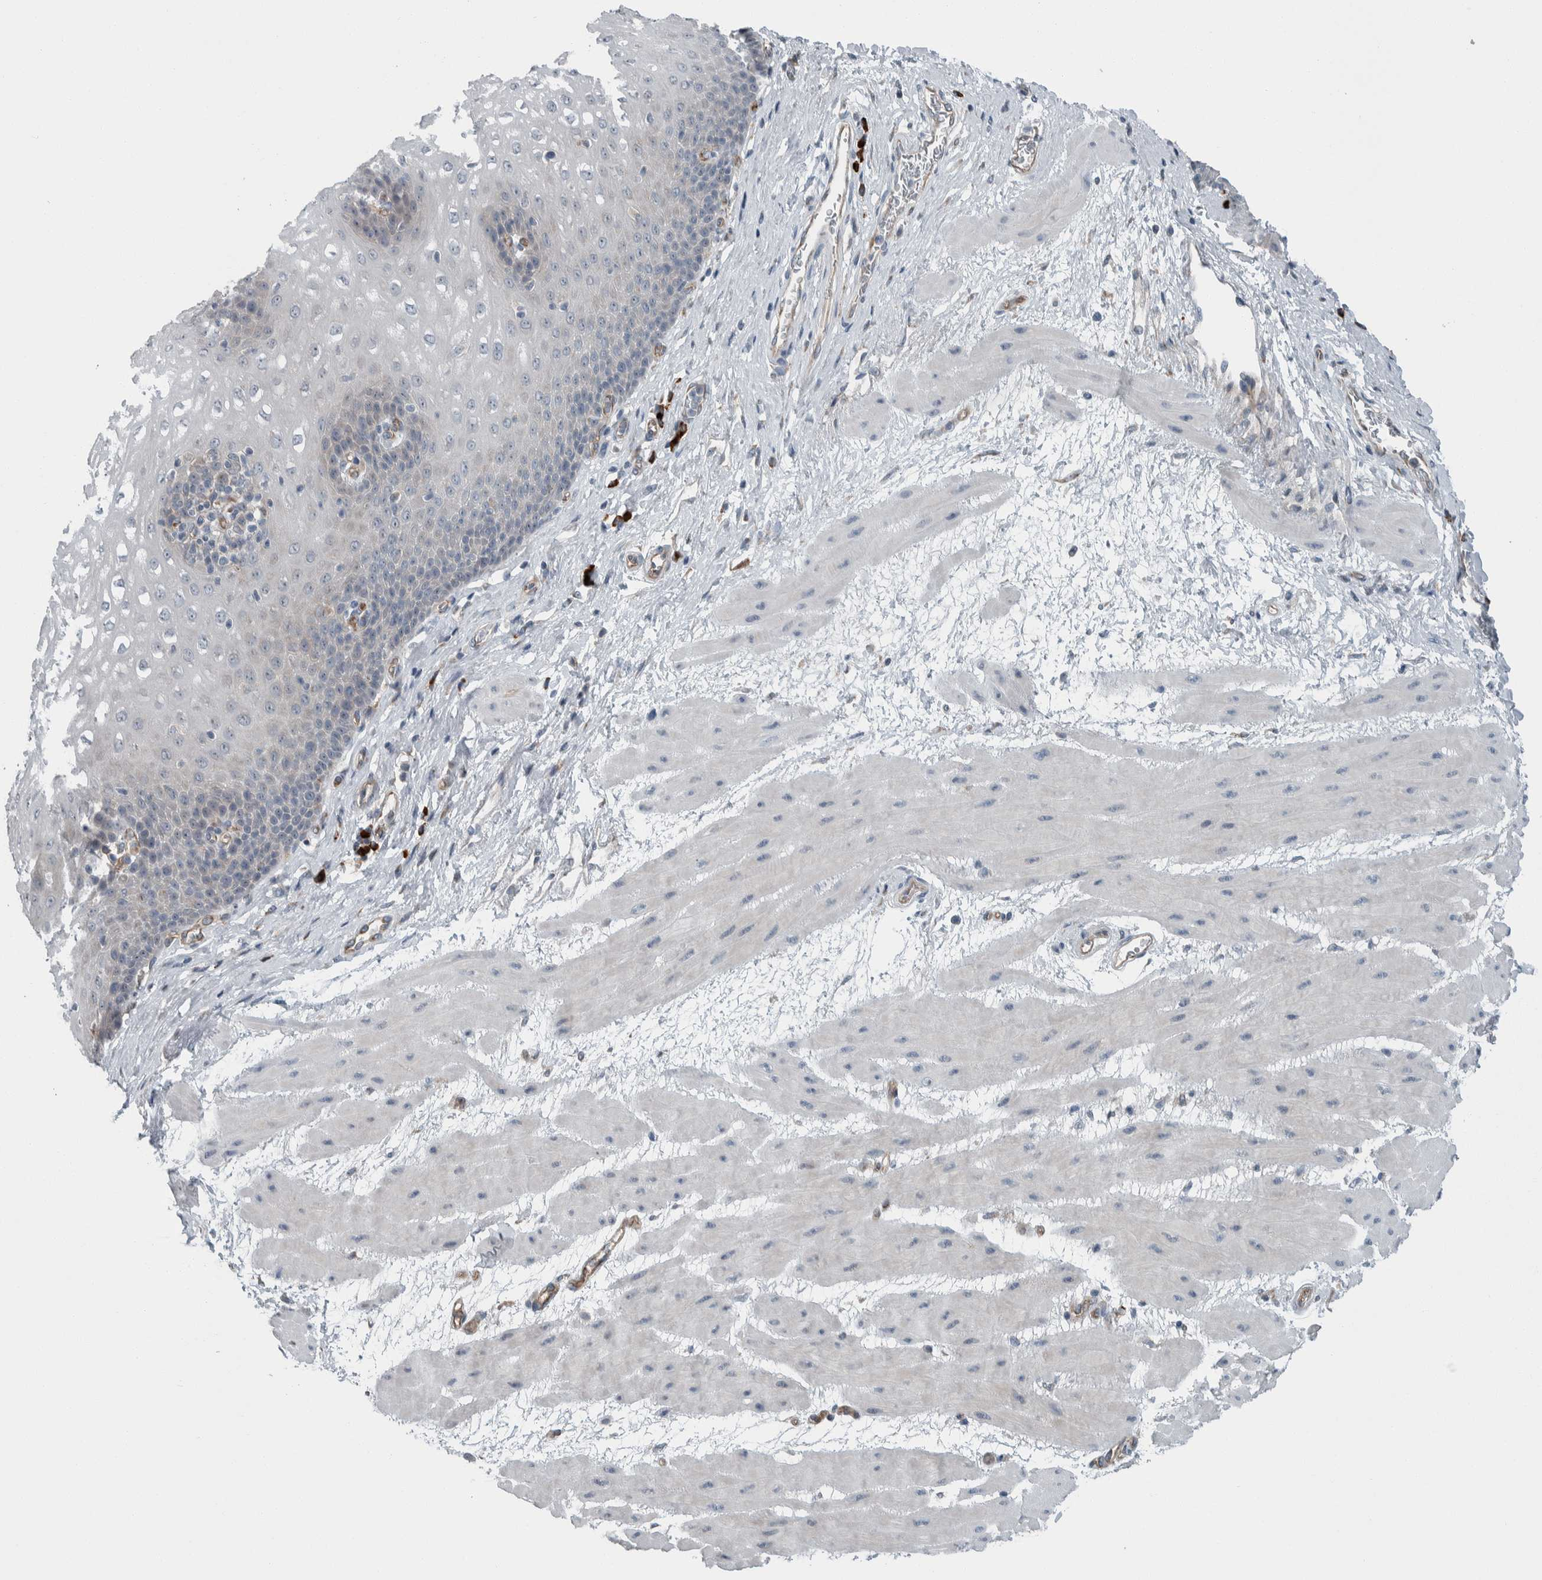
{"staining": {"intensity": "negative", "quantity": "none", "location": "none"}, "tissue": "esophagus", "cell_type": "Squamous epithelial cells", "image_type": "normal", "snomed": [{"axis": "morphology", "description": "Normal tissue, NOS"}, {"axis": "topography", "description": "Esophagus"}], "caption": "Immunohistochemistry (IHC) of normal esophagus exhibits no positivity in squamous epithelial cells. The staining was performed using DAB (3,3'-diaminobenzidine) to visualize the protein expression in brown, while the nuclei were stained in blue with hematoxylin (Magnification: 20x).", "gene": "USP25", "patient": {"sex": "male", "age": 48}}